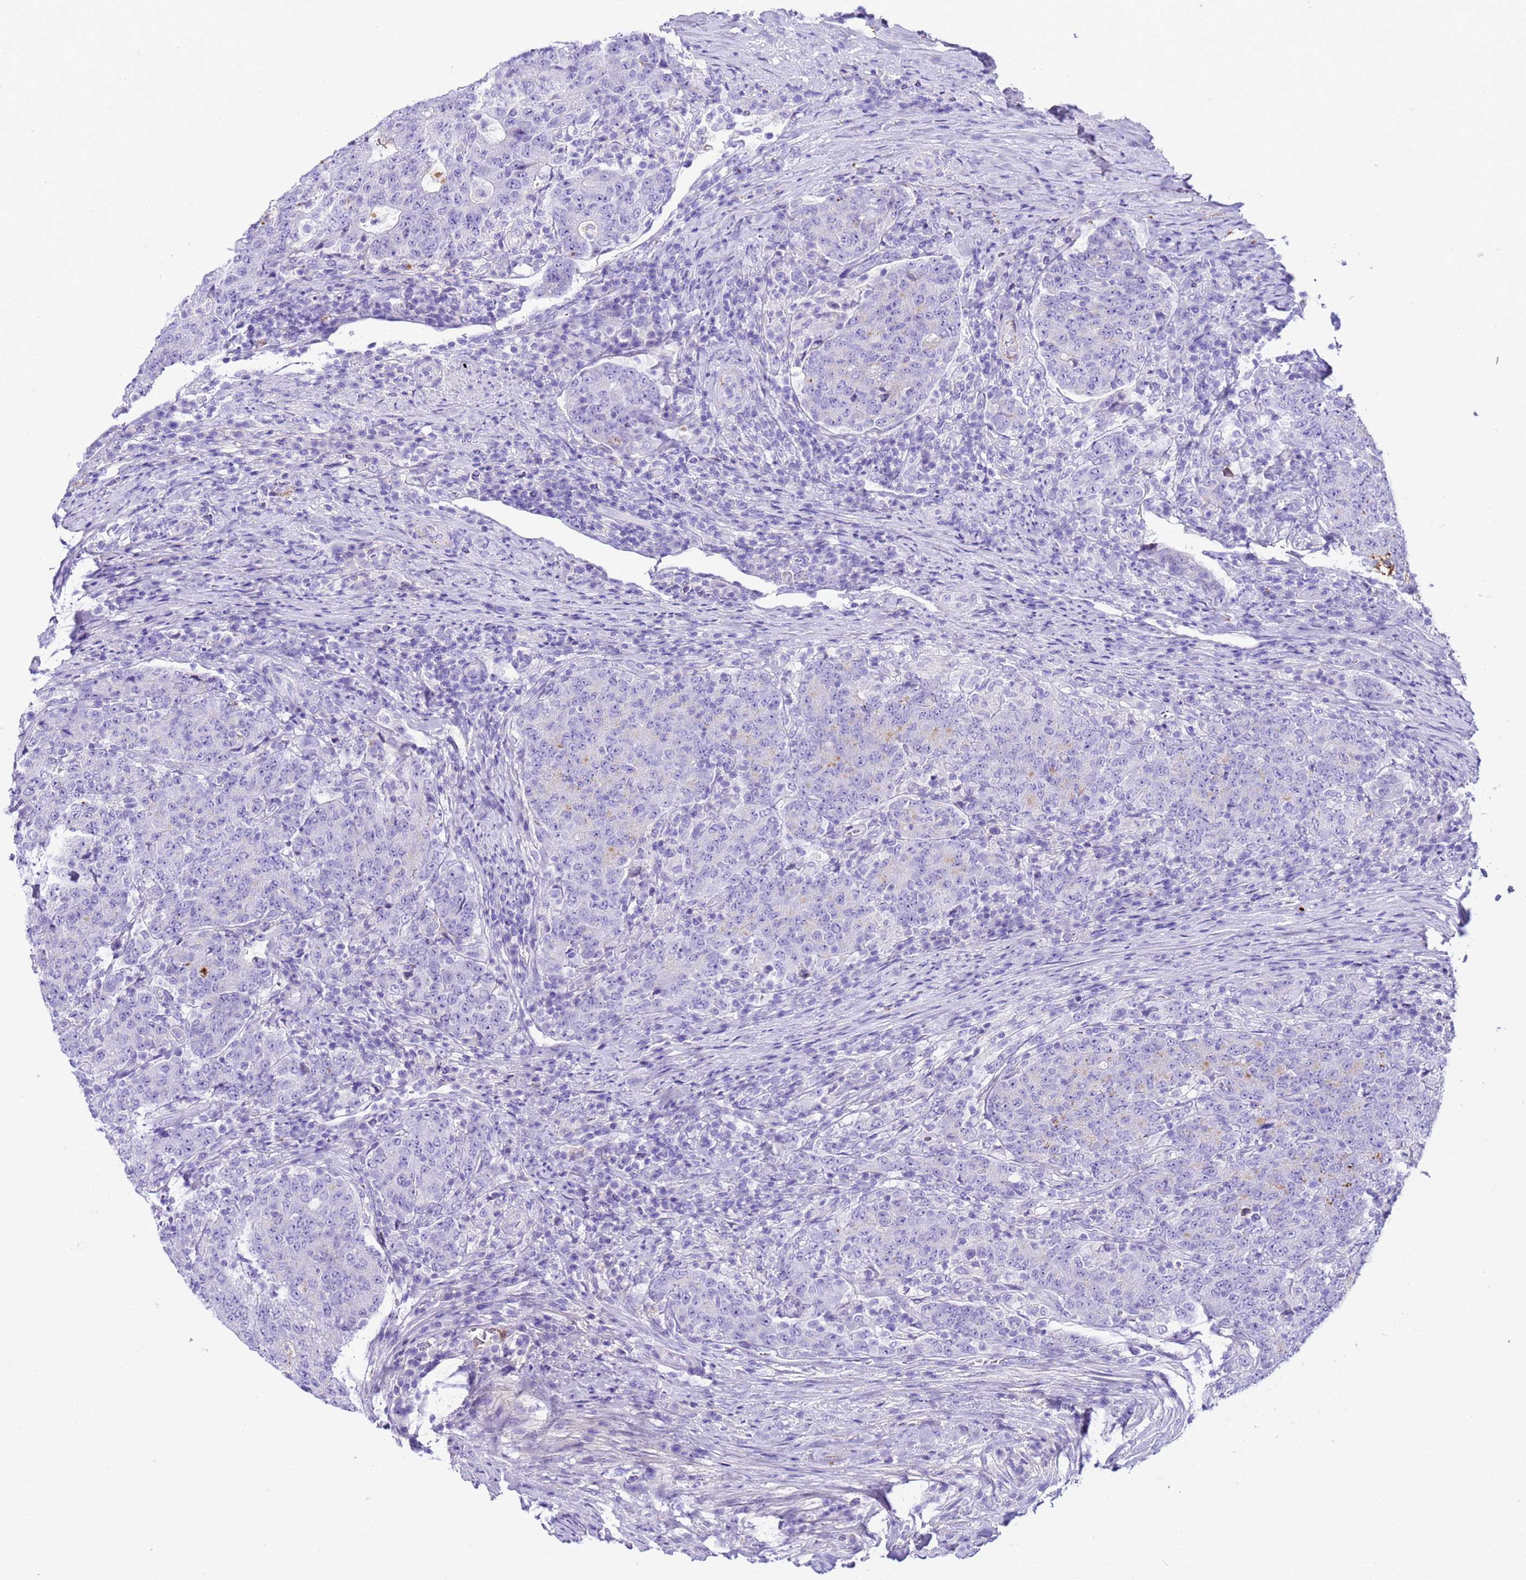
{"staining": {"intensity": "negative", "quantity": "none", "location": "none"}, "tissue": "colorectal cancer", "cell_type": "Tumor cells", "image_type": "cancer", "snomed": [{"axis": "morphology", "description": "Adenocarcinoma, NOS"}, {"axis": "topography", "description": "Colon"}], "caption": "IHC image of adenocarcinoma (colorectal) stained for a protein (brown), which shows no staining in tumor cells.", "gene": "CFHR2", "patient": {"sex": "female", "age": 75}}